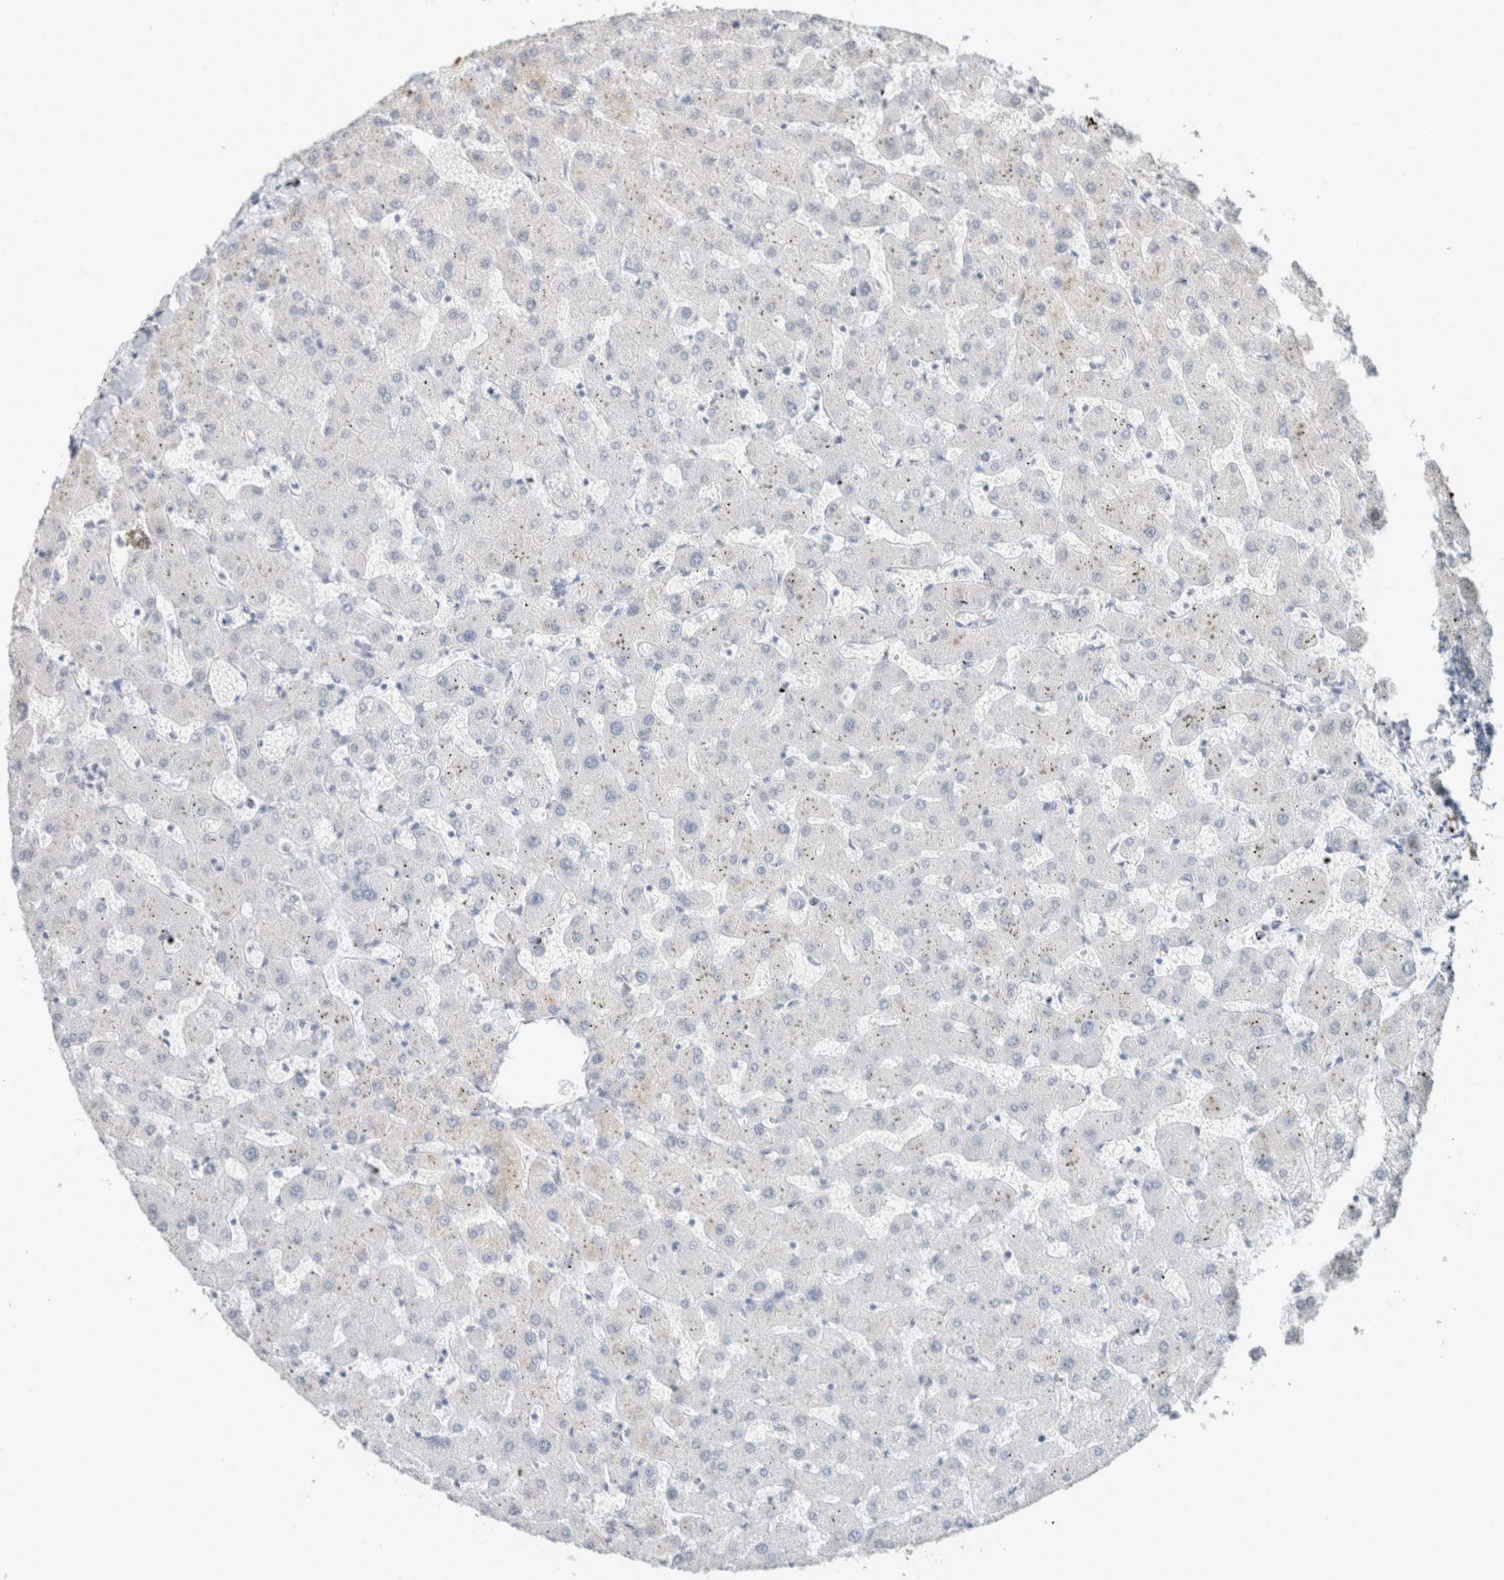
{"staining": {"intensity": "negative", "quantity": "none", "location": "none"}, "tissue": "liver", "cell_type": "Cholangiocytes", "image_type": "normal", "snomed": [{"axis": "morphology", "description": "Normal tissue, NOS"}, {"axis": "topography", "description": "Liver"}], "caption": "A high-resolution photomicrograph shows immunohistochemistry (IHC) staining of benign liver, which reveals no significant positivity in cholangiocytes.", "gene": "CD80", "patient": {"sex": "female", "age": 63}}